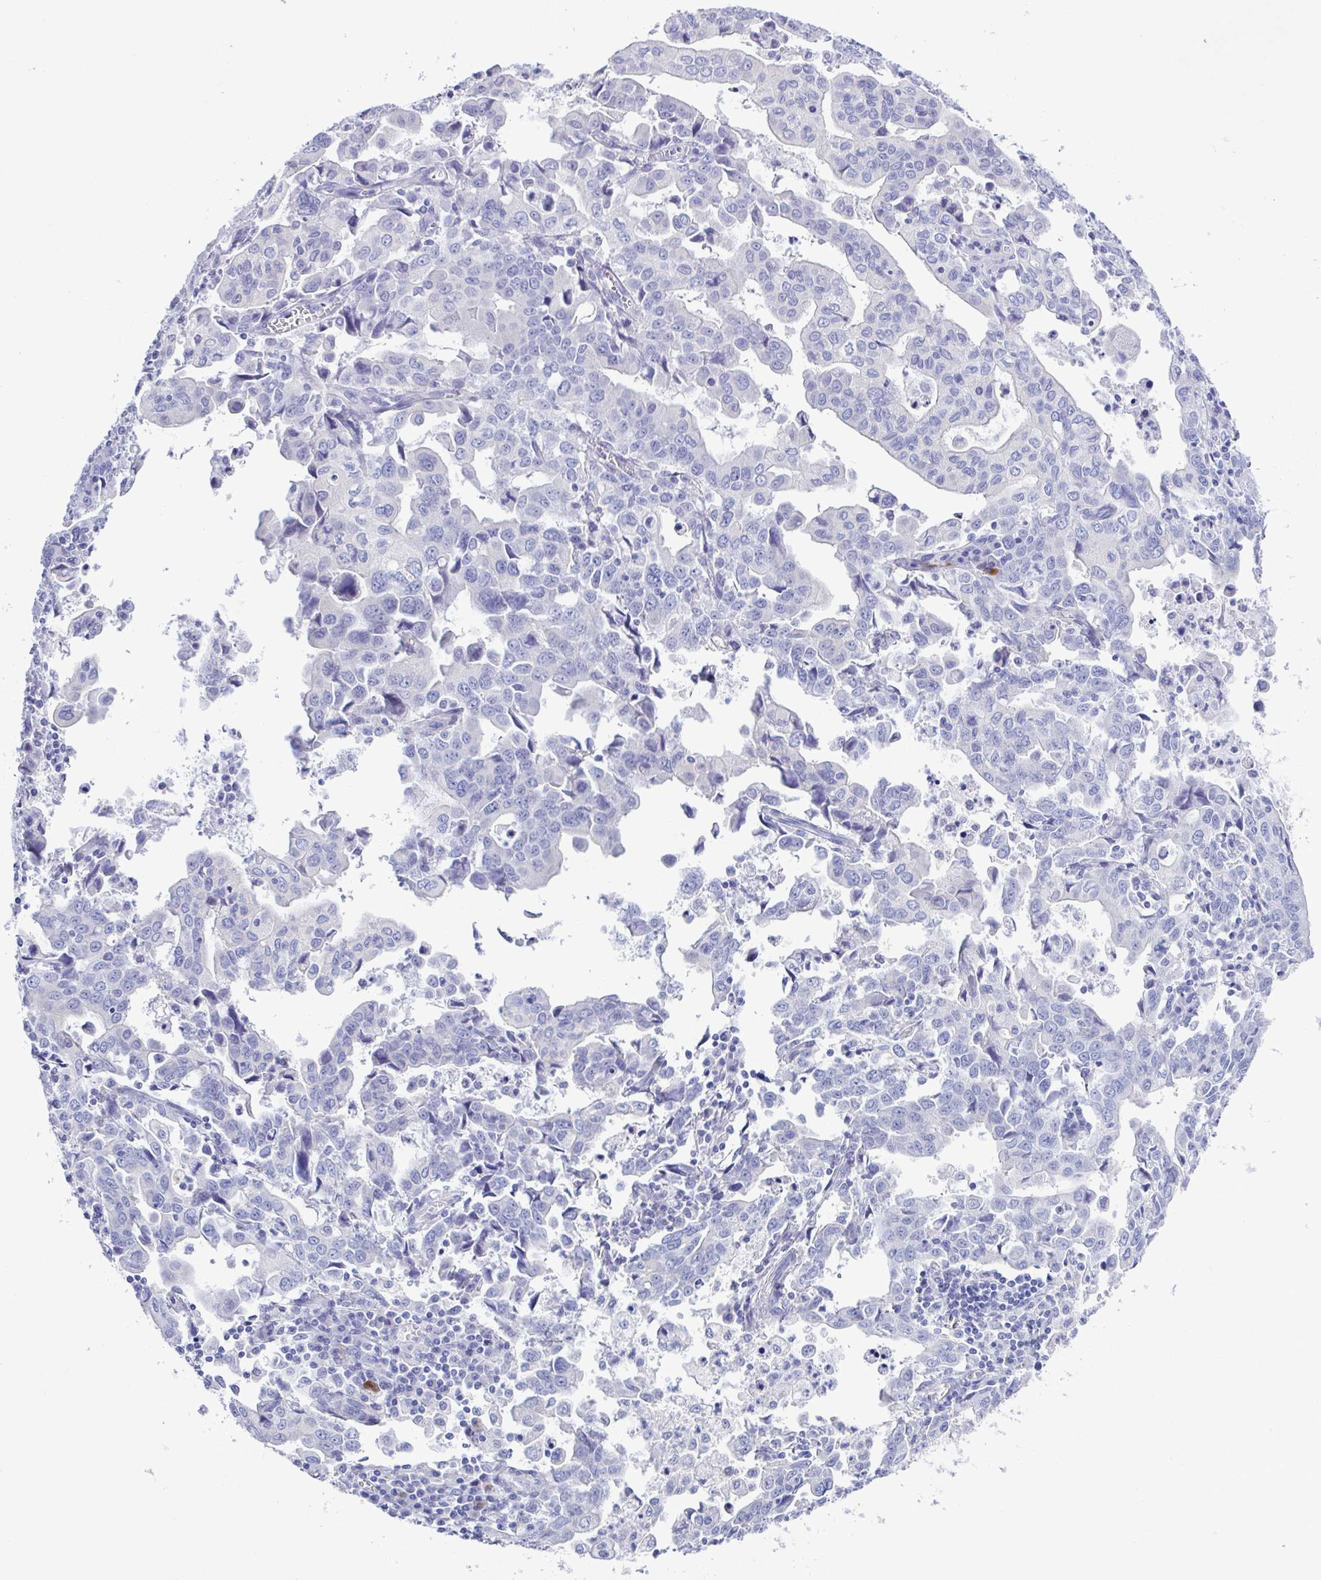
{"staining": {"intensity": "negative", "quantity": "none", "location": "none"}, "tissue": "stomach cancer", "cell_type": "Tumor cells", "image_type": "cancer", "snomed": [{"axis": "morphology", "description": "Adenocarcinoma, NOS"}, {"axis": "topography", "description": "Stomach, upper"}], "caption": "A high-resolution image shows IHC staining of stomach adenocarcinoma, which reveals no significant staining in tumor cells.", "gene": "MED11", "patient": {"sex": "male", "age": 85}}